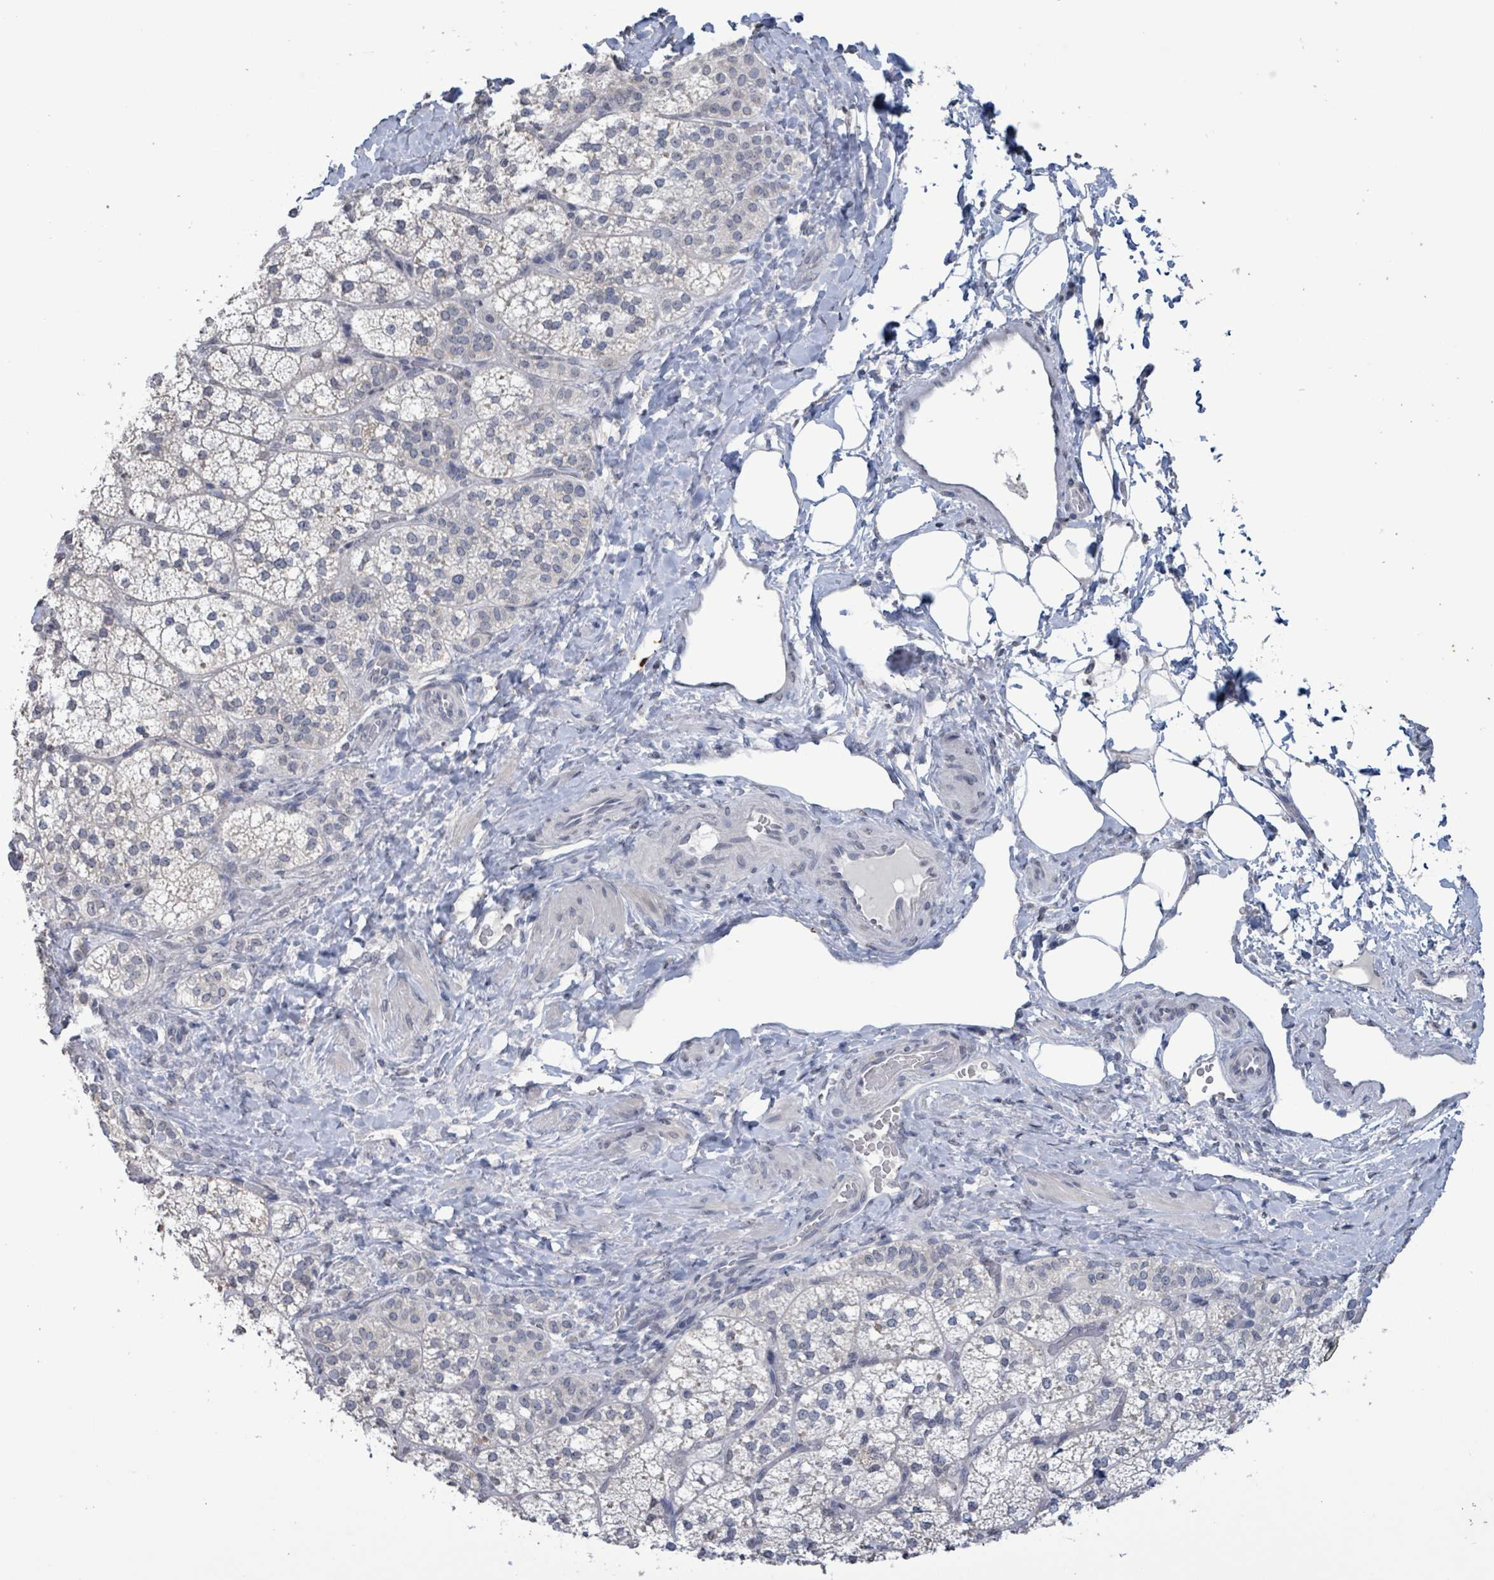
{"staining": {"intensity": "negative", "quantity": "none", "location": "none"}, "tissue": "adrenal gland", "cell_type": "Glandular cells", "image_type": "normal", "snomed": [{"axis": "morphology", "description": "Normal tissue, NOS"}, {"axis": "topography", "description": "Adrenal gland"}], "caption": "This is an IHC image of unremarkable adrenal gland. There is no positivity in glandular cells.", "gene": "CA9", "patient": {"sex": "male", "age": 53}}